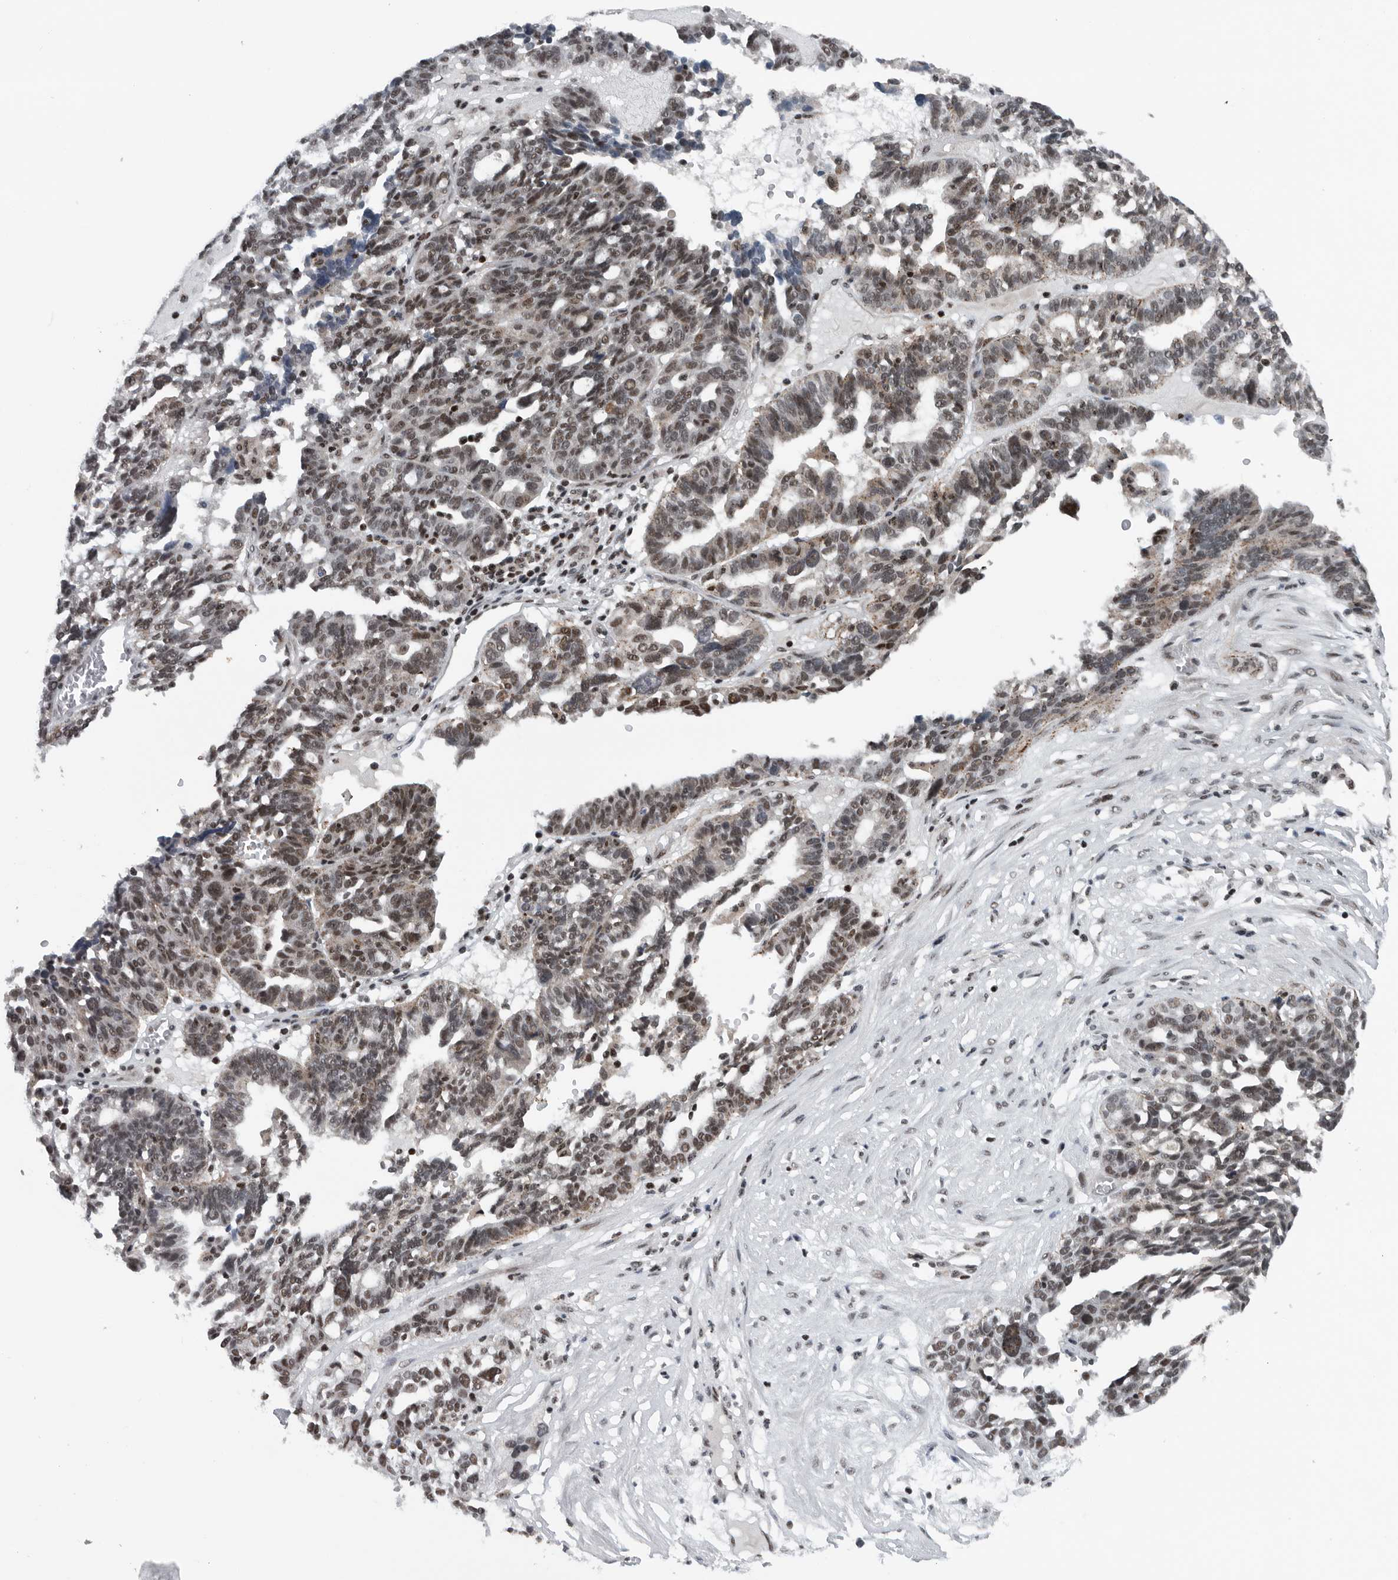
{"staining": {"intensity": "weak", "quantity": ">75%", "location": "nuclear"}, "tissue": "ovarian cancer", "cell_type": "Tumor cells", "image_type": "cancer", "snomed": [{"axis": "morphology", "description": "Cystadenocarcinoma, serous, NOS"}, {"axis": "topography", "description": "Ovary"}], "caption": "Protein positivity by immunohistochemistry demonstrates weak nuclear expression in approximately >75% of tumor cells in serous cystadenocarcinoma (ovarian). The staining is performed using DAB brown chromogen to label protein expression. The nuclei are counter-stained blue using hematoxylin.", "gene": "SENP7", "patient": {"sex": "female", "age": 59}}